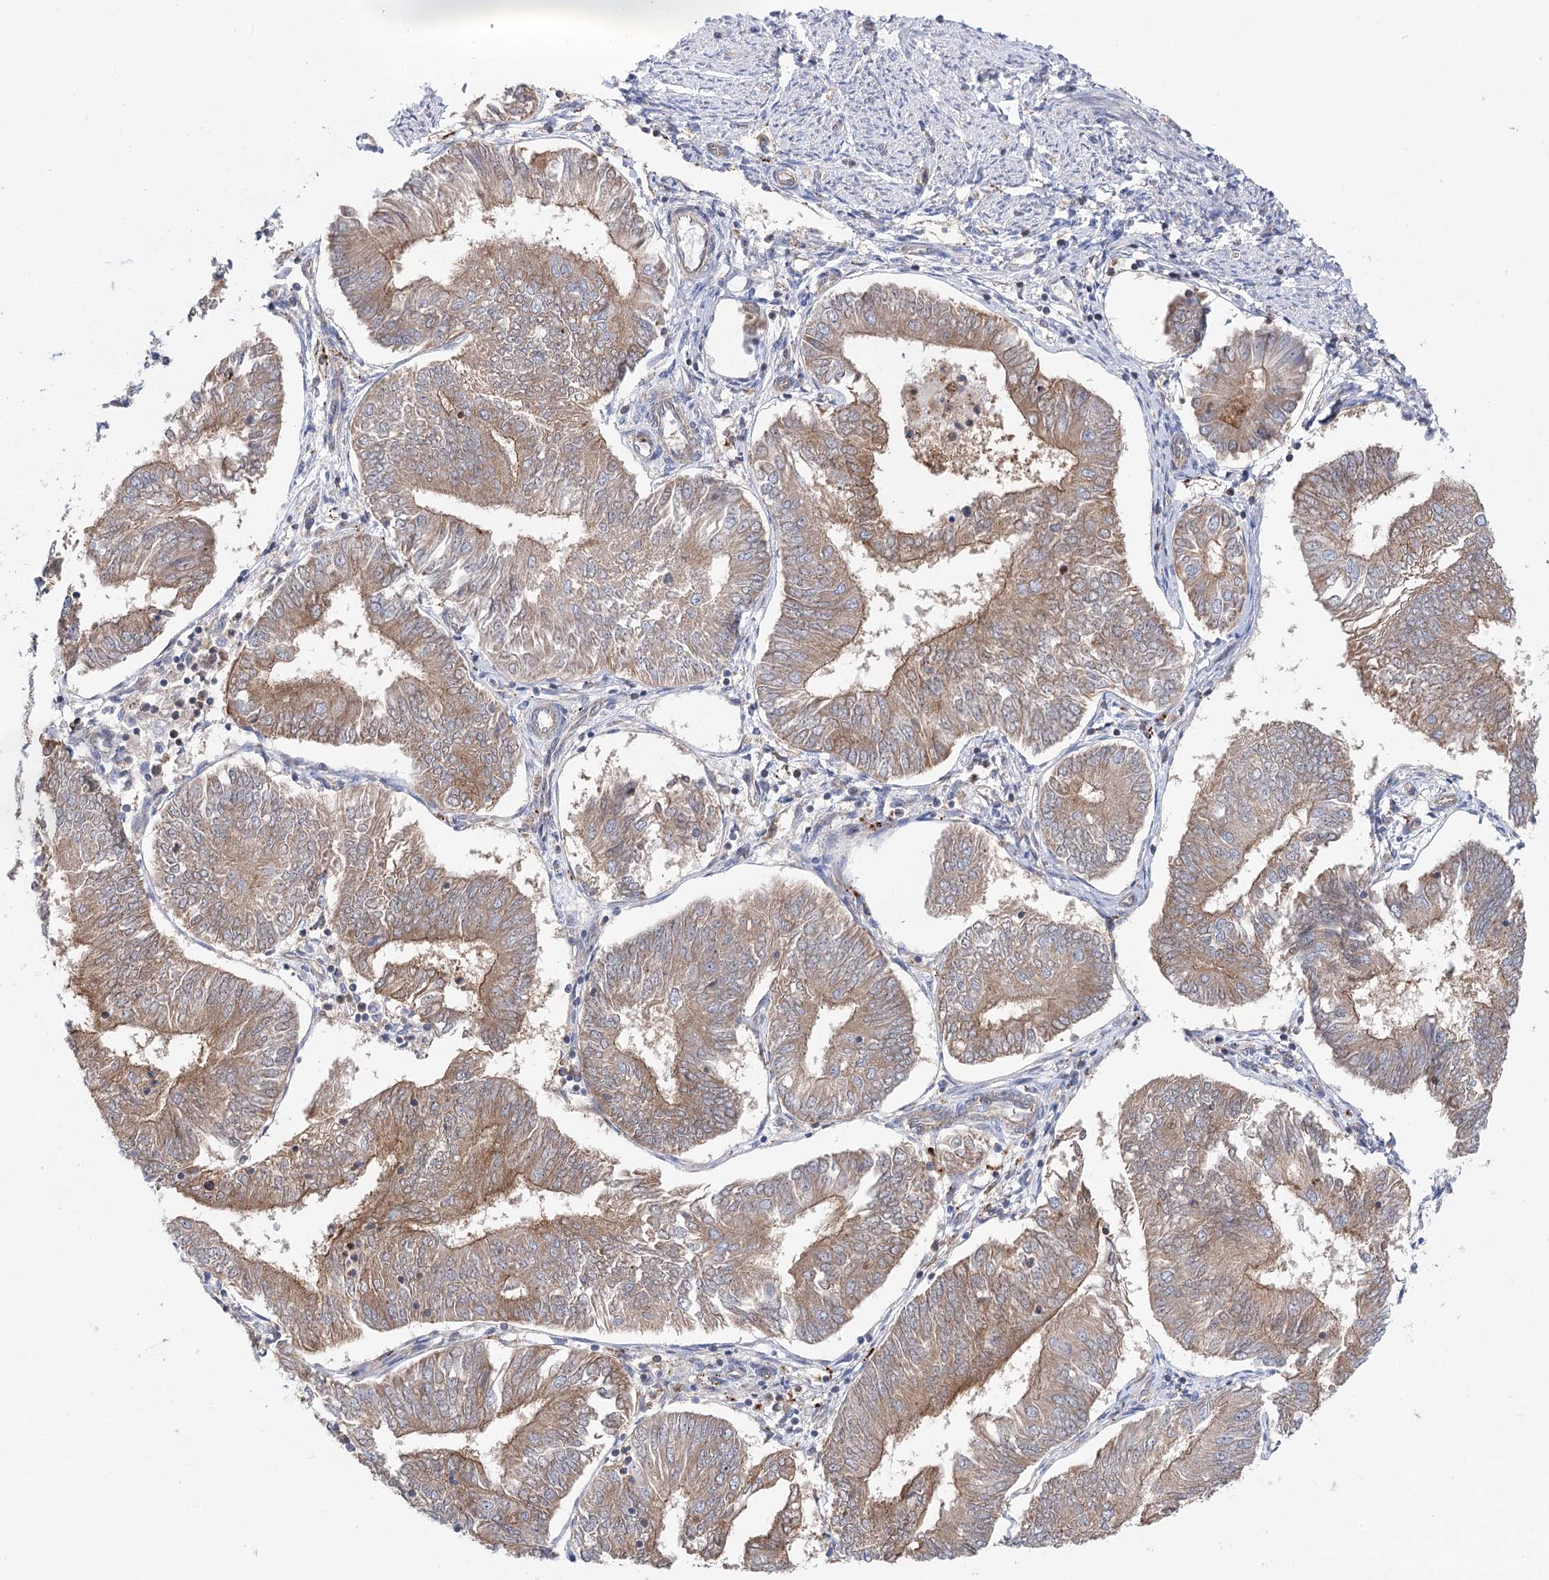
{"staining": {"intensity": "moderate", "quantity": ">75%", "location": "cytoplasmic/membranous"}, "tissue": "endometrial cancer", "cell_type": "Tumor cells", "image_type": "cancer", "snomed": [{"axis": "morphology", "description": "Adenocarcinoma, NOS"}, {"axis": "topography", "description": "Endometrium"}], "caption": "Protein staining by immunohistochemistry exhibits moderate cytoplasmic/membranous staining in about >75% of tumor cells in endometrial adenocarcinoma. Using DAB (3,3'-diaminobenzidine) (brown) and hematoxylin (blue) stains, captured at high magnification using brightfield microscopy.", "gene": "VPS37B", "patient": {"sex": "female", "age": 58}}